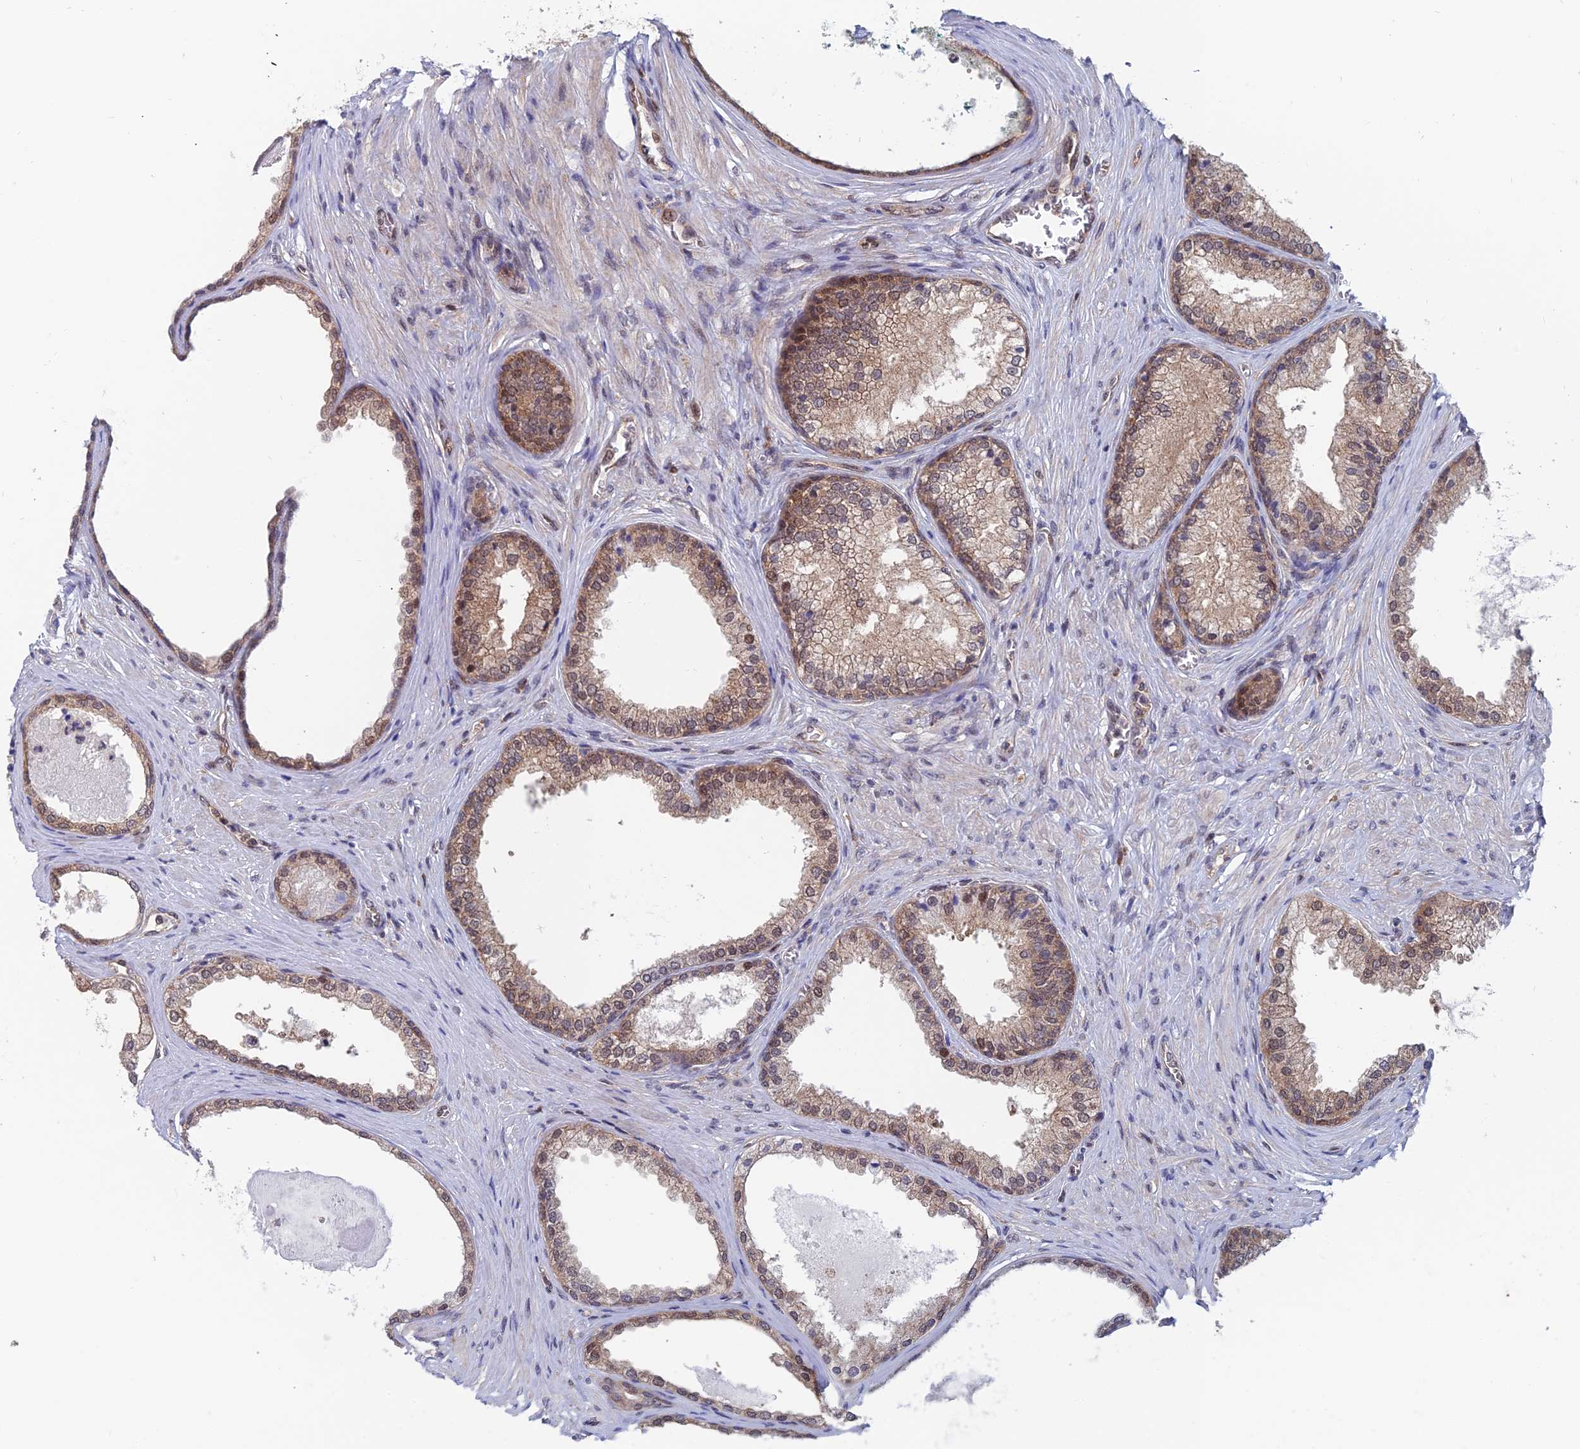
{"staining": {"intensity": "strong", "quantity": "25%-75%", "location": "cytoplasmic/membranous,nuclear"}, "tissue": "prostate cancer", "cell_type": "Tumor cells", "image_type": "cancer", "snomed": [{"axis": "morphology", "description": "Adenocarcinoma, Low grade"}, {"axis": "topography", "description": "Prostate"}], "caption": "Tumor cells show high levels of strong cytoplasmic/membranous and nuclear staining in approximately 25%-75% of cells in human prostate cancer.", "gene": "IGBP1", "patient": {"sex": "male", "age": 71}}